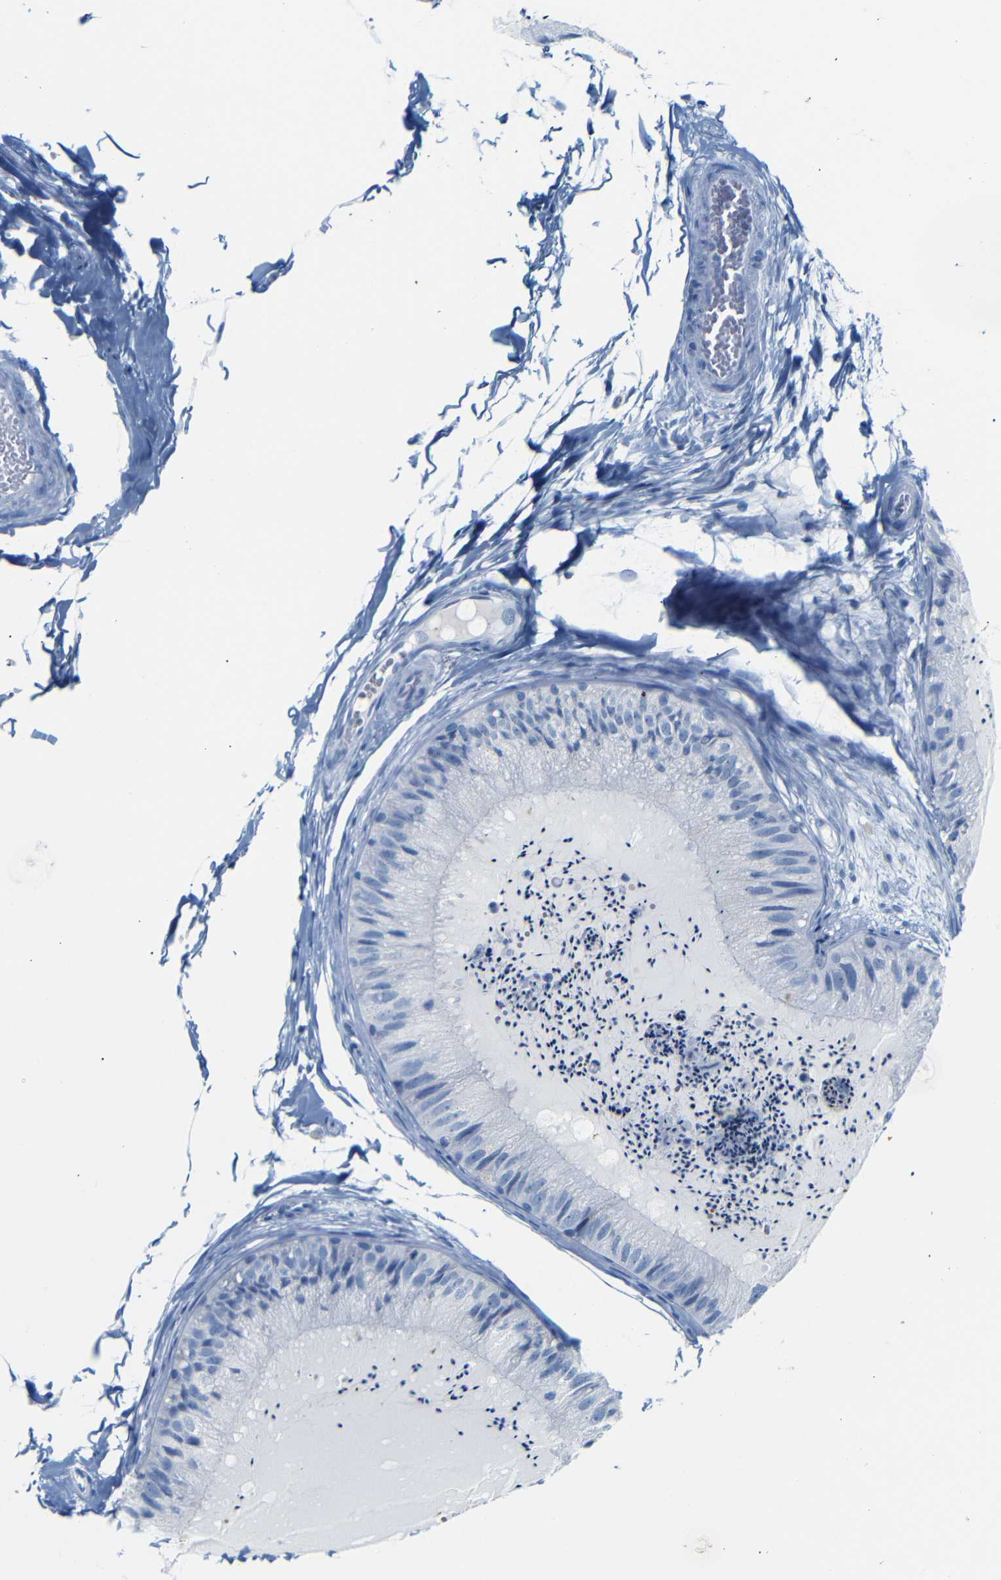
{"staining": {"intensity": "negative", "quantity": "none", "location": "none"}, "tissue": "epididymis", "cell_type": "Glandular cells", "image_type": "normal", "snomed": [{"axis": "morphology", "description": "Normal tissue, NOS"}, {"axis": "topography", "description": "Epididymis"}], "caption": "Immunohistochemistry of normal human epididymis reveals no staining in glandular cells.", "gene": "FCRL1", "patient": {"sex": "male", "age": 31}}